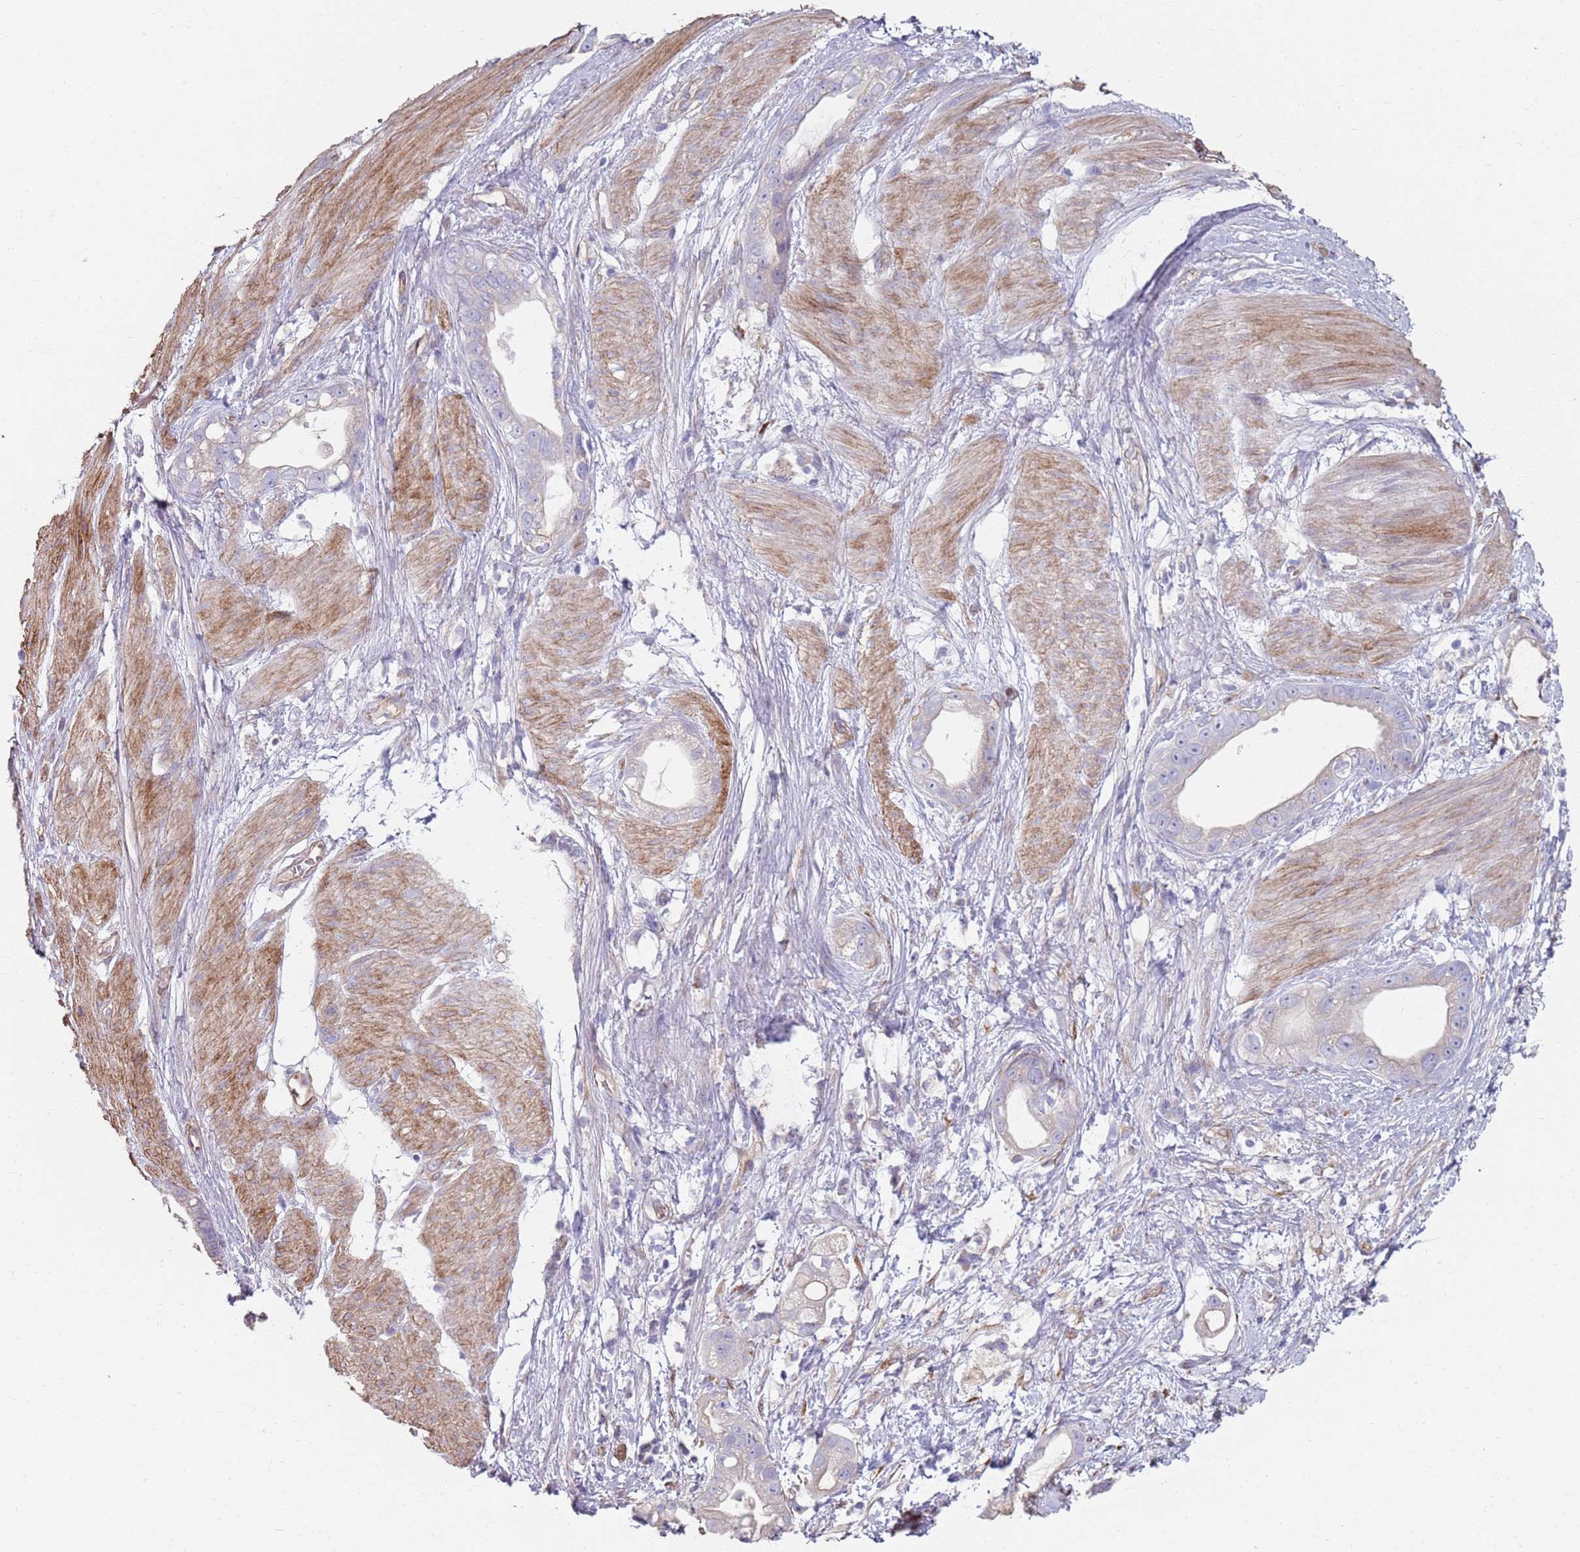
{"staining": {"intensity": "negative", "quantity": "none", "location": "none"}, "tissue": "stomach cancer", "cell_type": "Tumor cells", "image_type": "cancer", "snomed": [{"axis": "morphology", "description": "Adenocarcinoma, NOS"}, {"axis": "topography", "description": "Stomach"}], "caption": "This is an IHC micrograph of stomach cancer. There is no staining in tumor cells.", "gene": "PHLPP2", "patient": {"sex": "male", "age": 55}}